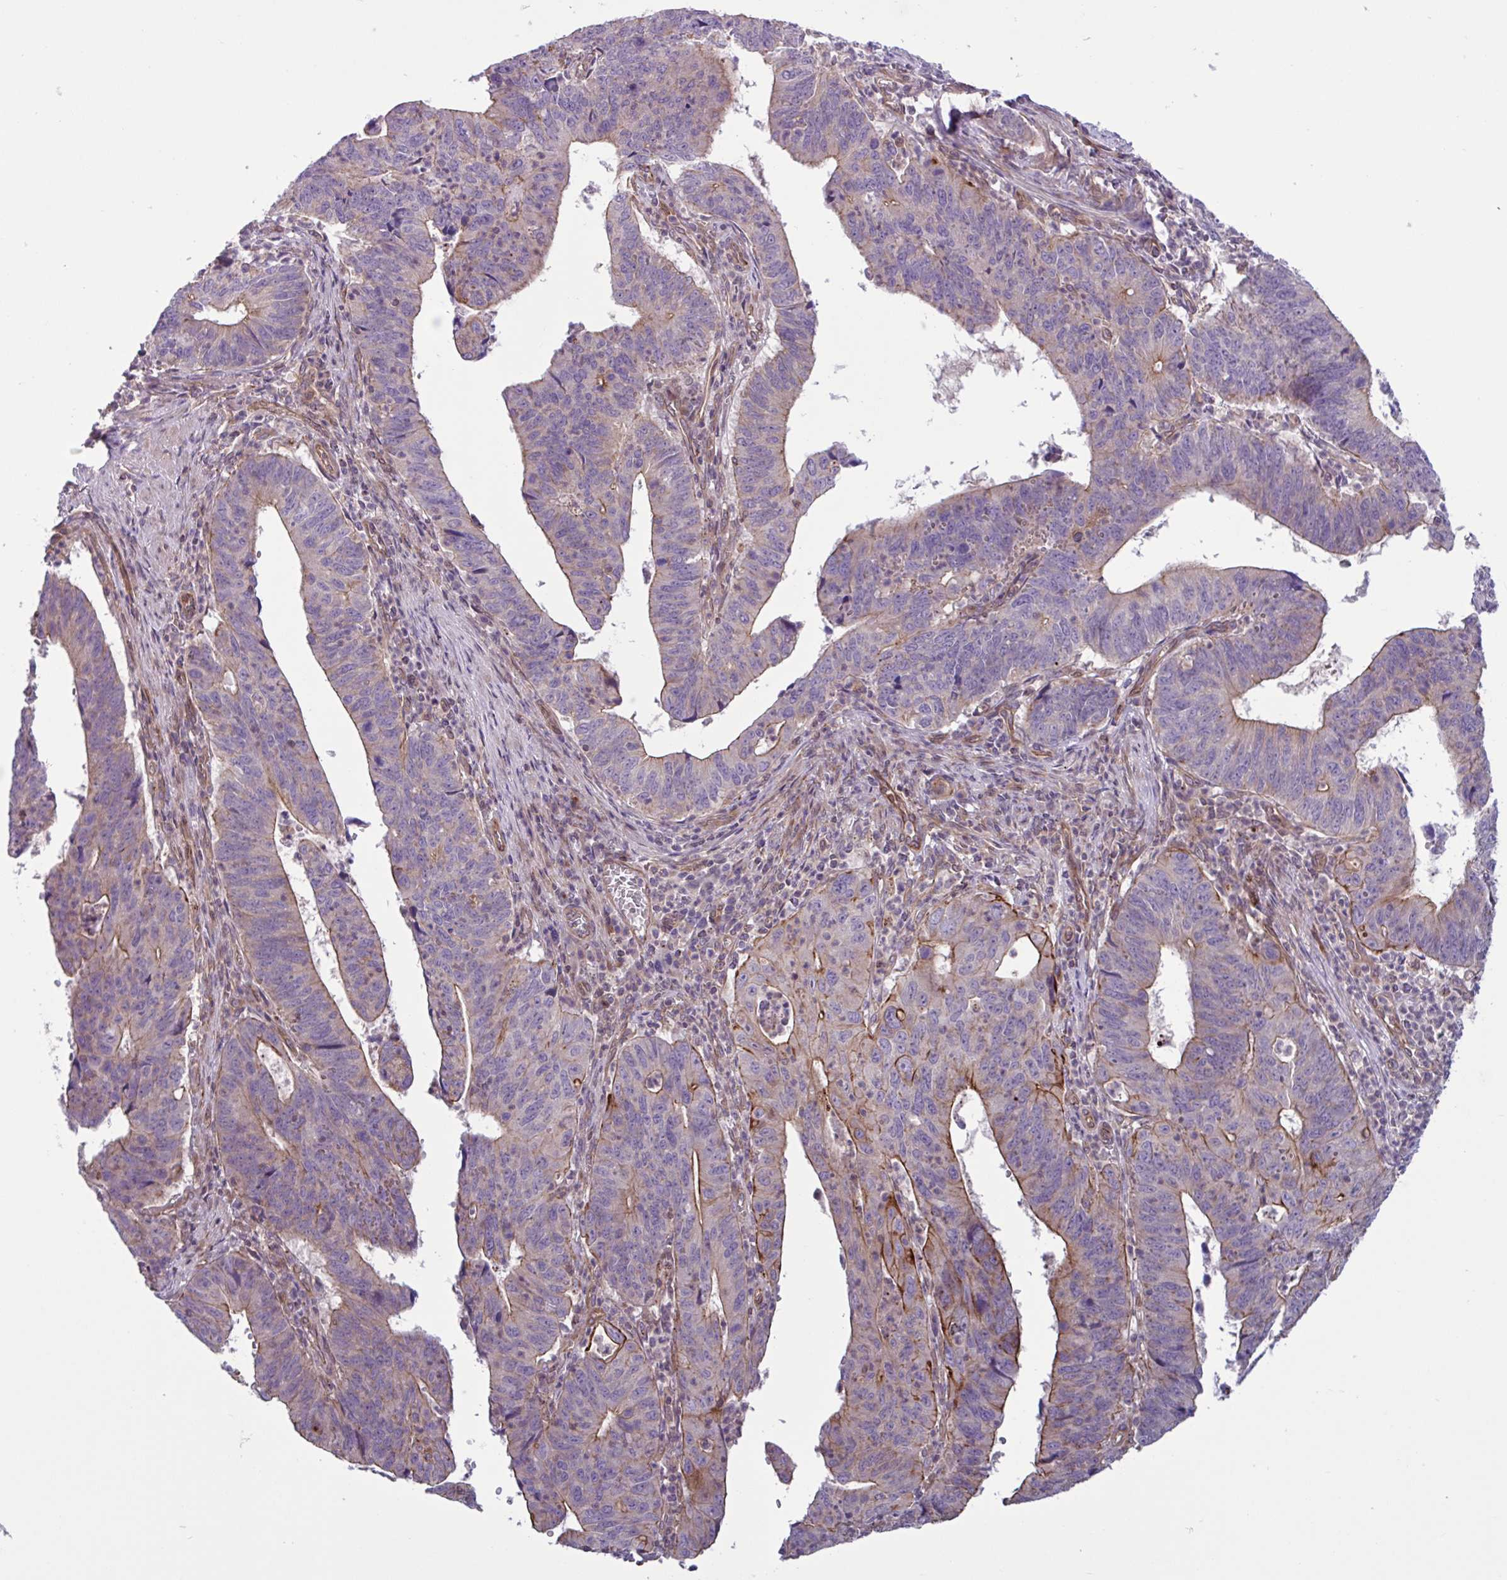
{"staining": {"intensity": "strong", "quantity": "25%-75%", "location": "cytoplasmic/membranous"}, "tissue": "stomach cancer", "cell_type": "Tumor cells", "image_type": "cancer", "snomed": [{"axis": "morphology", "description": "Adenocarcinoma, NOS"}, {"axis": "topography", "description": "Stomach"}], "caption": "IHC photomicrograph of human adenocarcinoma (stomach) stained for a protein (brown), which displays high levels of strong cytoplasmic/membranous staining in about 25%-75% of tumor cells.", "gene": "GLTP", "patient": {"sex": "male", "age": 59}}